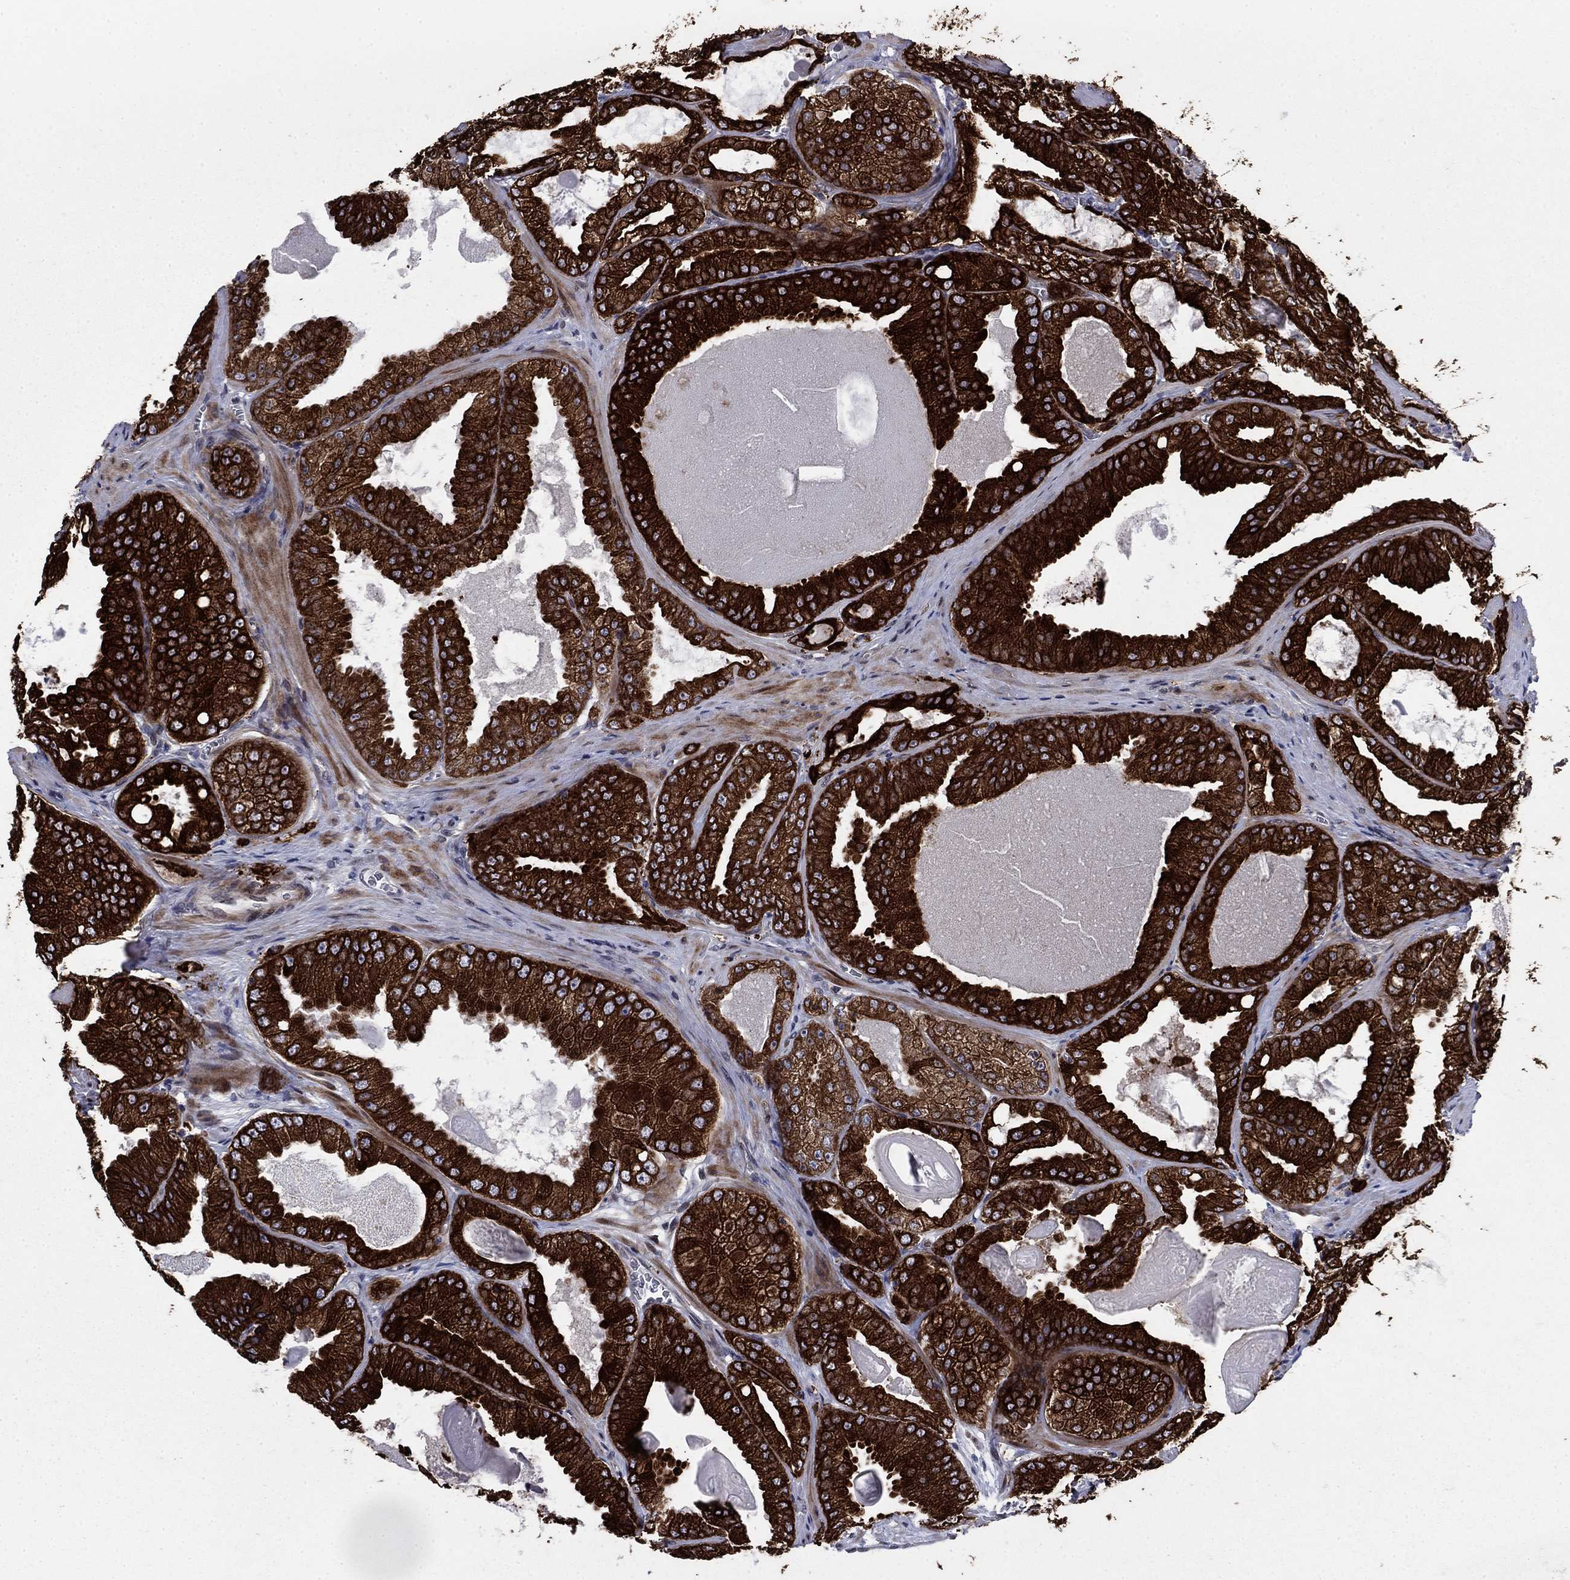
{"staining": {"intensity": "strong", "quantity": ">75%", "location": "cytoplasmic/membranous"}, "tissue": "prostate cancer", "cell_type": "Tumor cells", "image_type": "cancer", "snomed": [{"axis": "morphology", "description": "Adenocarcinoma, Low grade"}, {"axis": "topography", "description": "Prostate"}], "caption": "Low-grade adenocarcinoma (prostate) tissue exhibits strong cytoplasmic/membranous expression in approximately >75% of tumor cells, visualized by immunohistochemistry. The staining was performed using DAB (3,3'-diaminobenzidine), with brown indicating positive protein expression. Nuclei are stained blue with hematoxylin.", "gene": "DHRS7", "patient": {"sex": "male", "age": 72}}